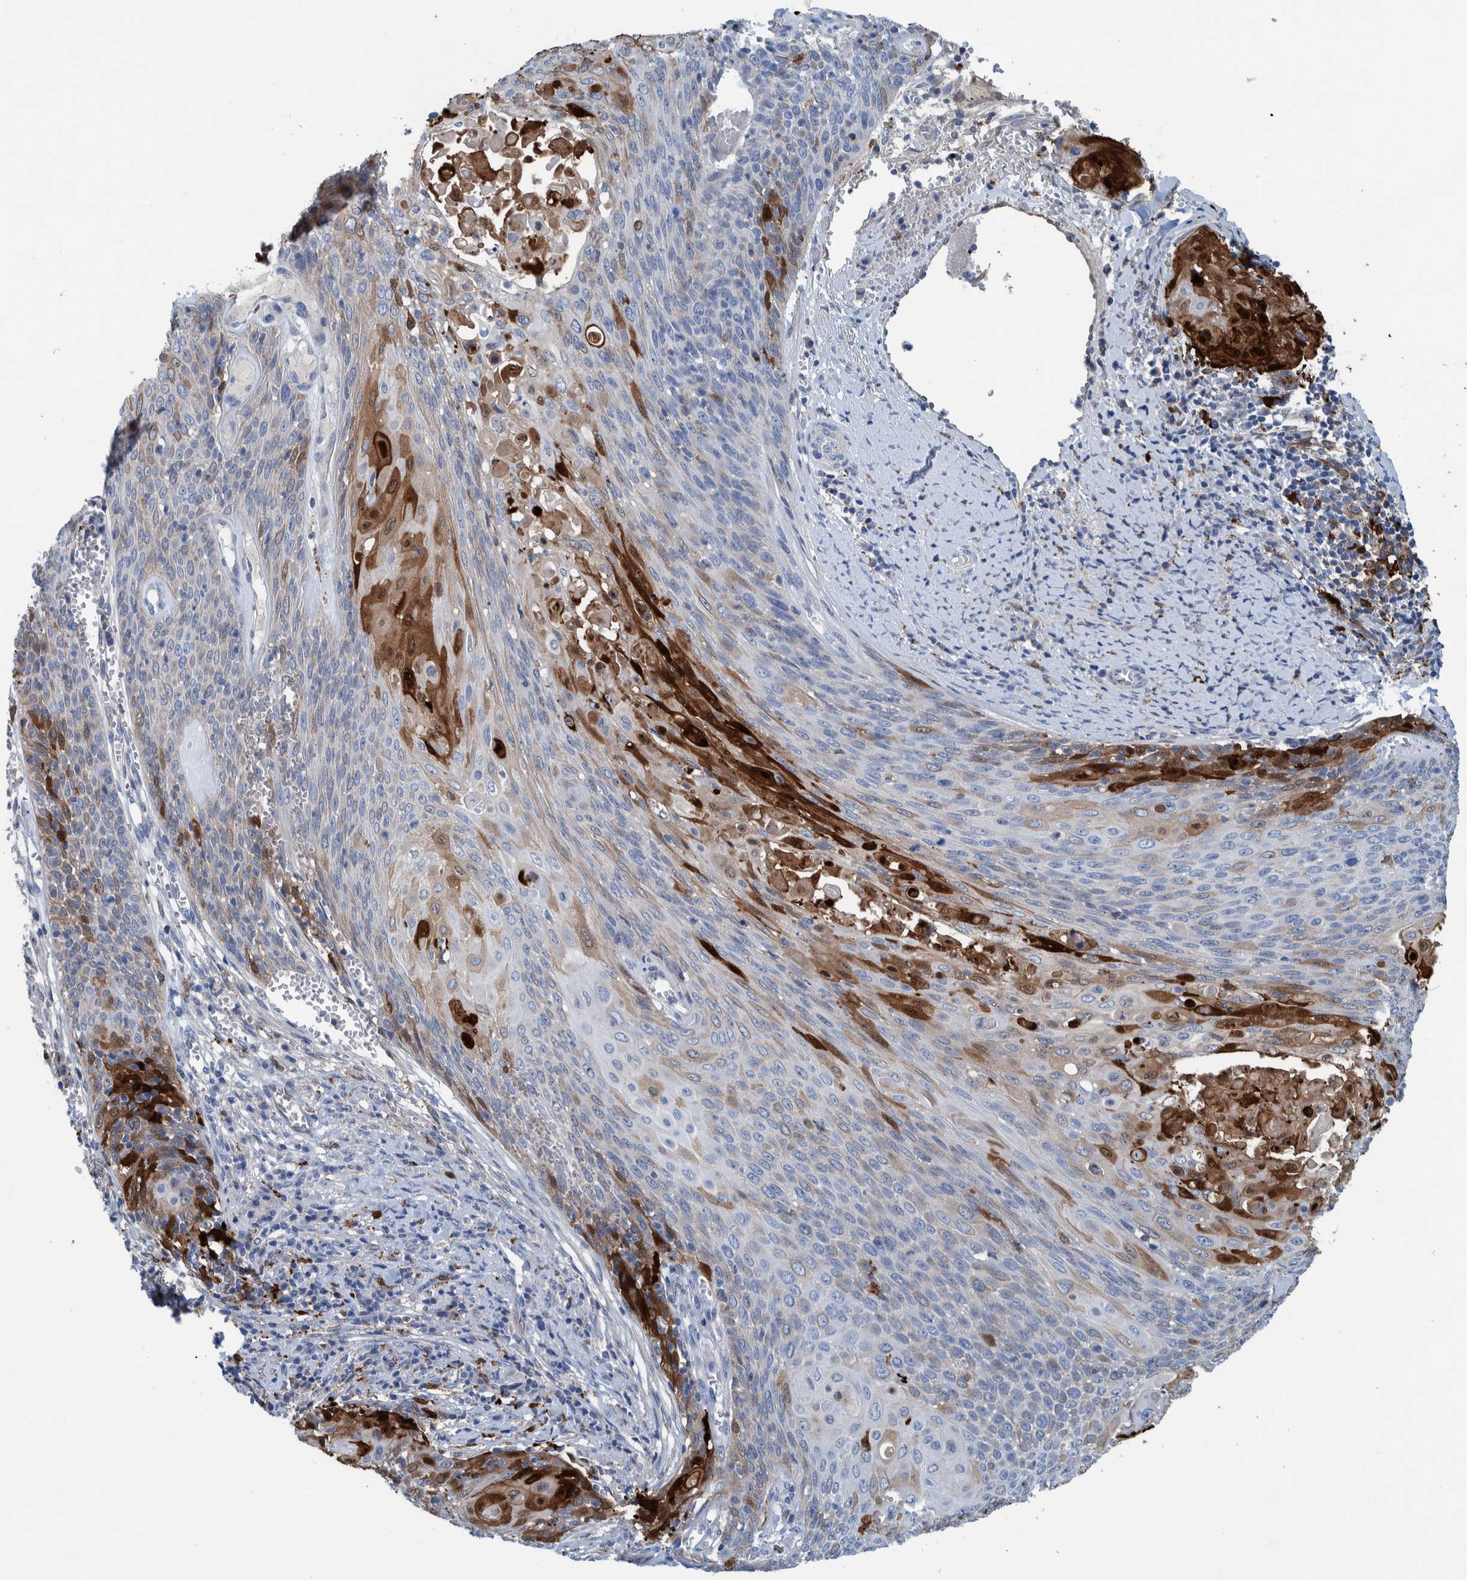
{"staining": {"intensity": "moderate", "quantity": "<25%", "location": "cytoplasmic/membranous"}, "tissue": "cervical cancer", "cell_type": "Tumor cells", "image_type": "cancer", "snomed": [{"axis": "morphology", "description": "Squamous cell carcinoma, NOS"}, {"axis": "topography", "description": "Cervix"}], "caption": "Immunohistochemistry histopathology image of human cervical cancer (squamous cell carcinoma) stained for a protein (brown), which displays low levels of moderate cytoplasmic/membranous expression in about <25% of tumor cells.", "gene": "IDO1", "patient": {"sex": "female", "age": 39}}